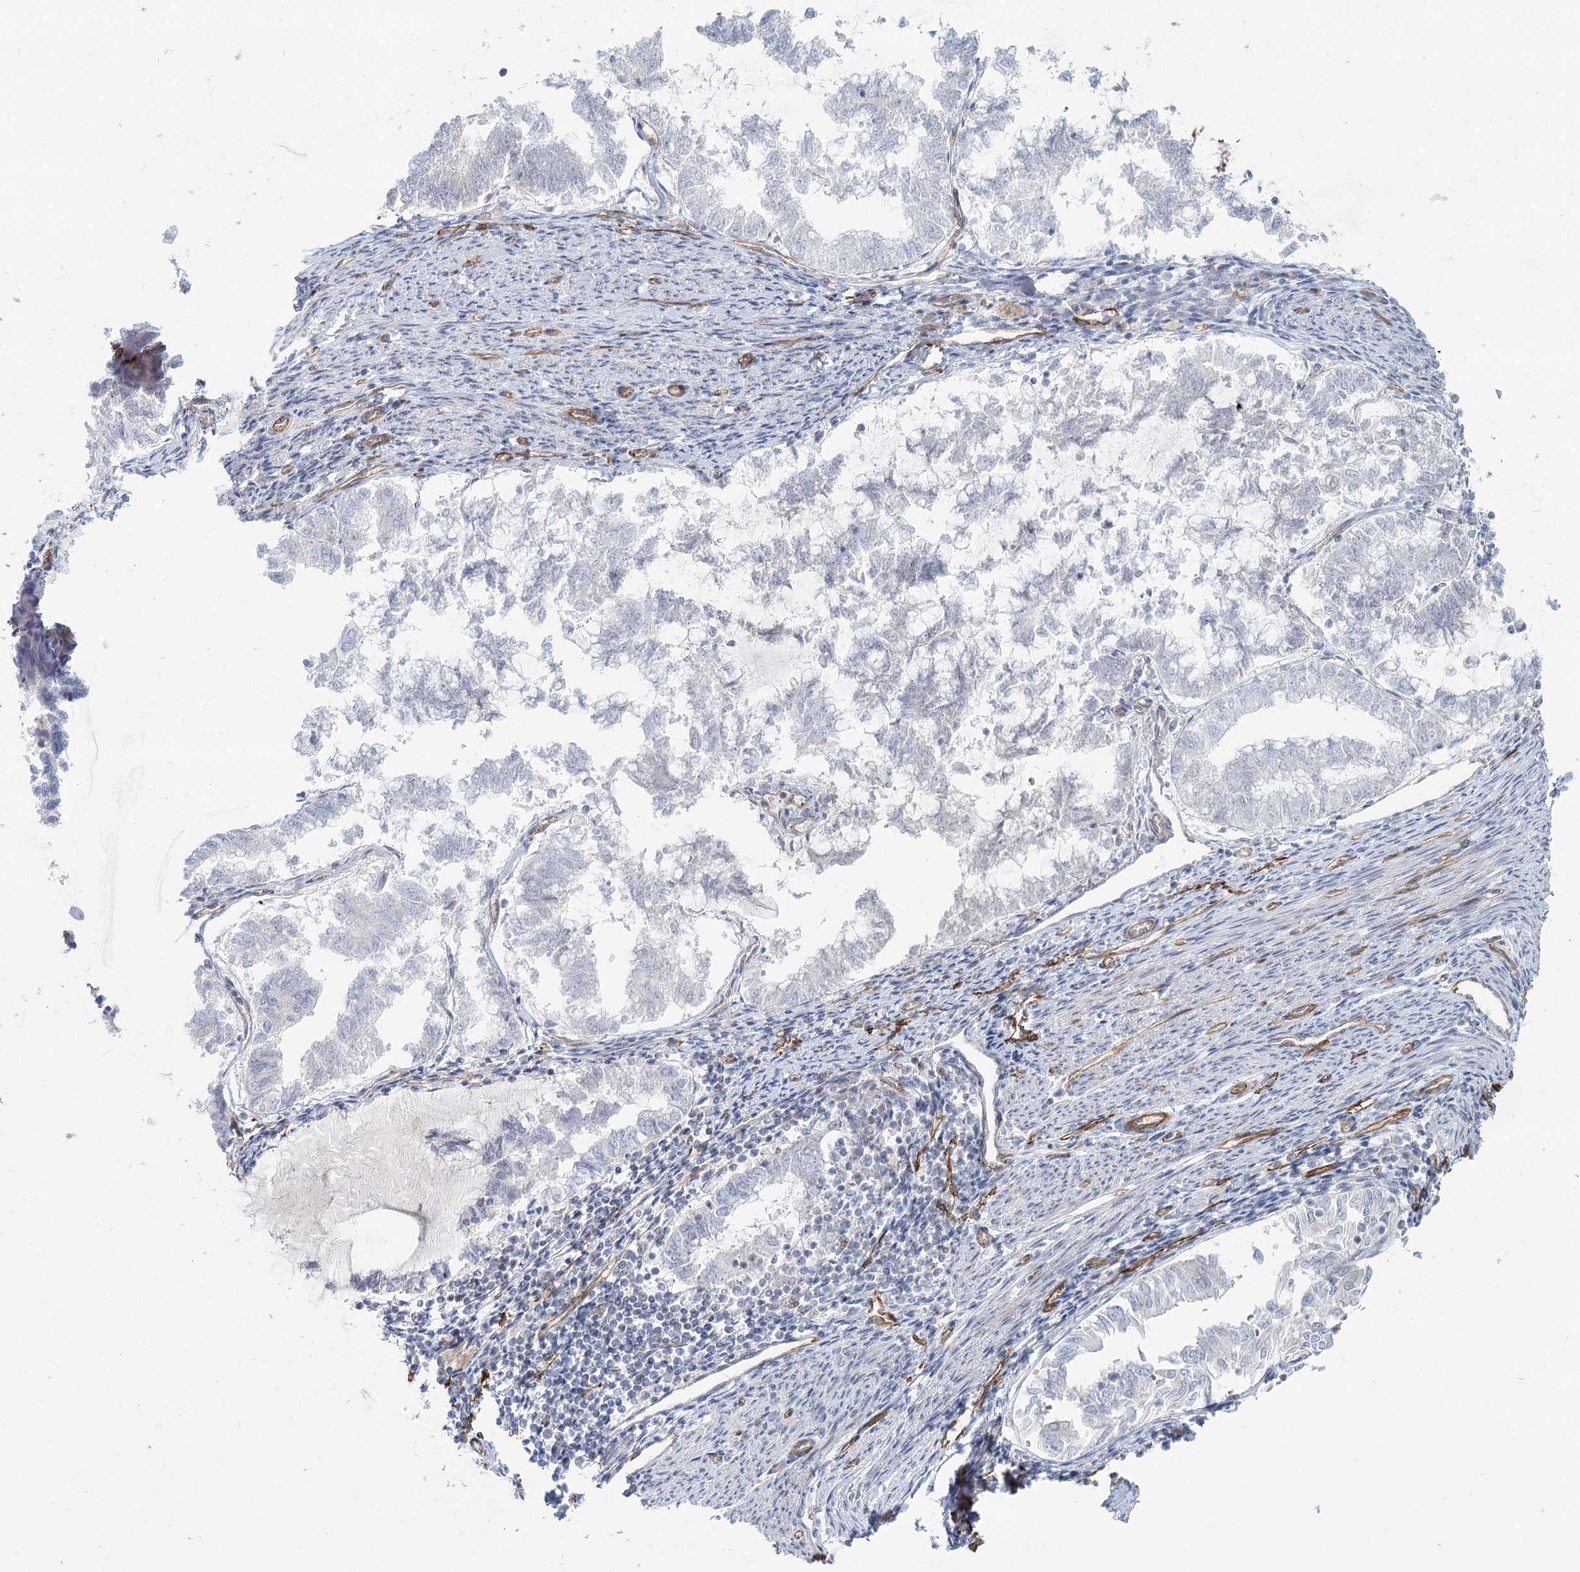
{"staining": {"intensity": "negative", "quantity": "none", "location": "none"}, "tissue": "endometrial cancer", "cell_type": "Tumor cells", "image_type": "cancer", "snomed": [{"axis": "morphology", "description": "Adenocarcinoma, NOS"}, {"axis": "topography", "description": "Endometrium"}], "caption": "A photomicrograph of endometrial cancer (adenocarcinoma) stained for a protein exhibits no brown staining in tumor cells.", "gene": "ZFYVE28", "patient": {"sex": "female", "age": 79}}